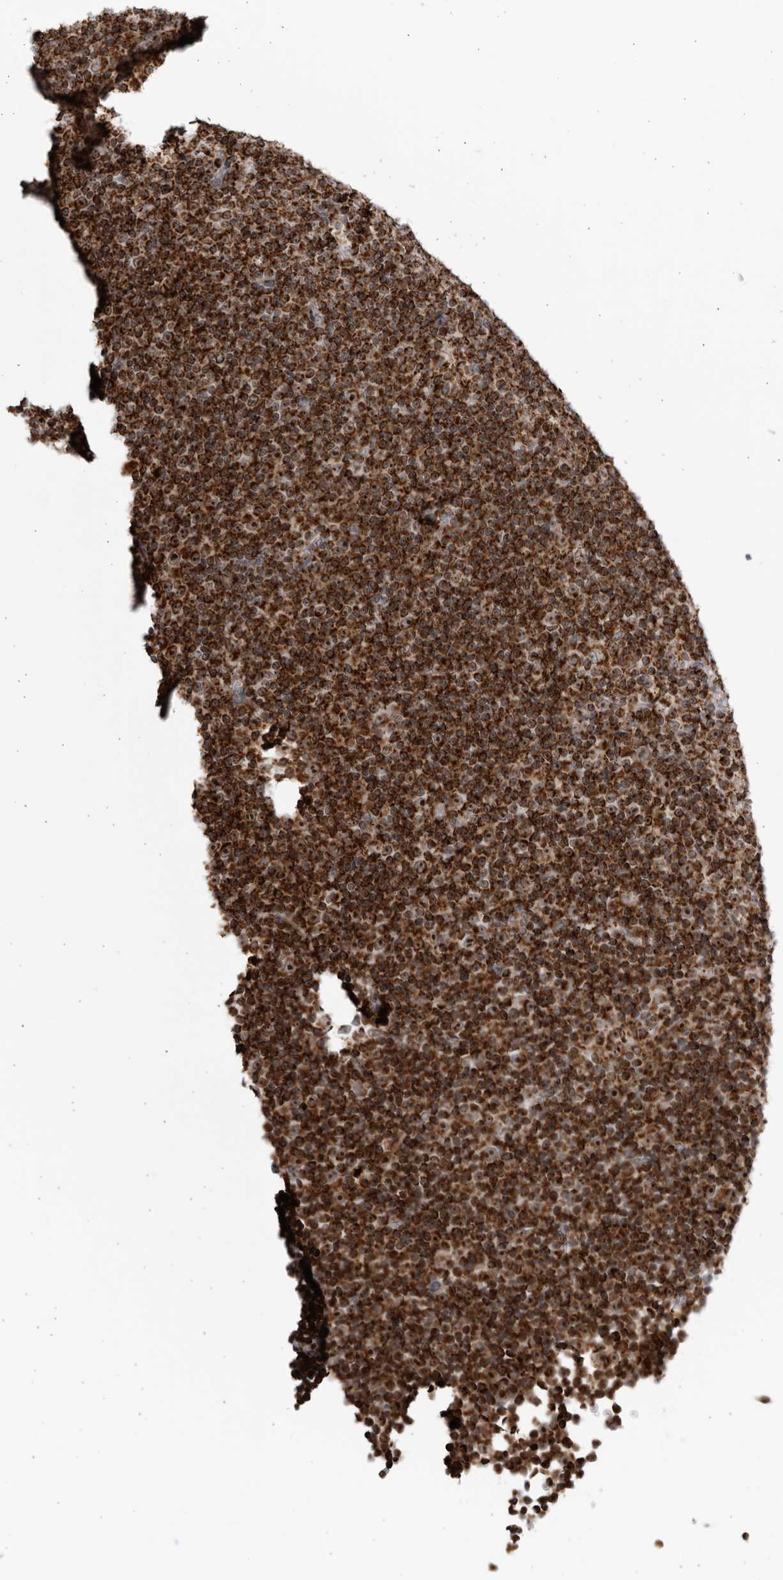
{"staining": {"intensity": "strong", "quantity": ">75%", "location": "cytoplasmic/membranous"}, "tissue": "lymphoma", "cell_type": "Tumor cells", "image_type": "cancer", "snomed": [{"axis": "morphology", "description": "Malignant lymphoma, non-Hodgkin's type, Low grade"}, {"axis": "topography", "description": "Lymph node"}], "caption": "Immunohistochemistry (IHC) of human lymphoma shows high levels of strong cytoplasmic/membranous expression in approximately >75% of tumor cells. (Brightfield microscopy of DAB IHC at high magnification).", "gene": "RBM34", "patient": {"sex": "female", "age": 67}}